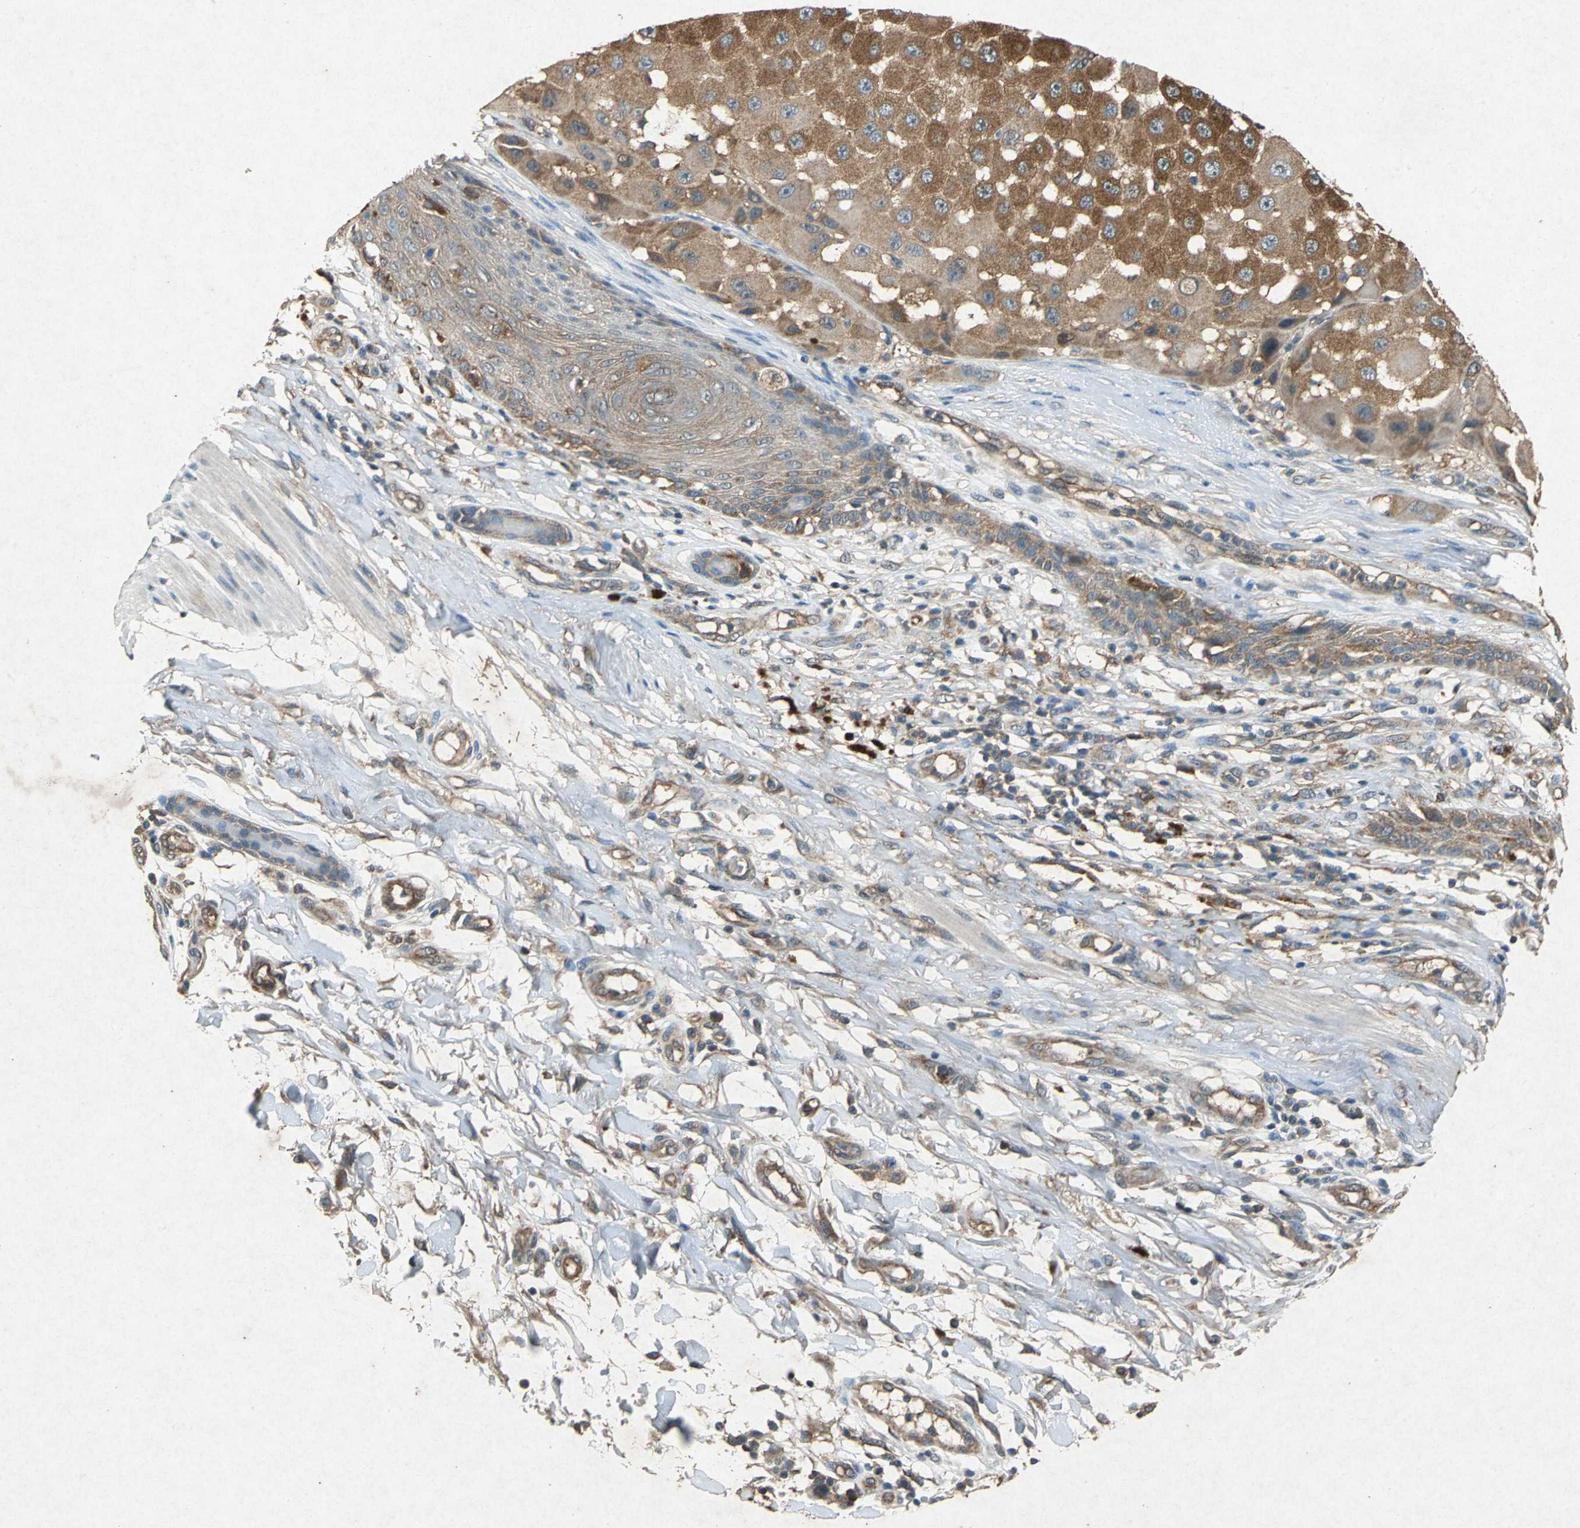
{"staining": {"intensity": "moderate", "quantity": ">75%", "location": "cytoplasmic/membranous"}, "tissue": "melanoma", "cell_type": "Tumor cells", "image_type": "cancer", "snomed": [{"axis": "morphology", "description": "Malignant melanoma, NOS"}, {"axis": "topography", "description": "Skin"}], "caption": "This histopathology image reveals melanoma stained with IHC to label a protein in brown. The cytoplasmic/membranous of tumor cells show moderate positivity for the protein. Nuclei are counter-stained blue.", "gene": "HSP90AB1", "patient": {"sex": "female", "age": 81}}